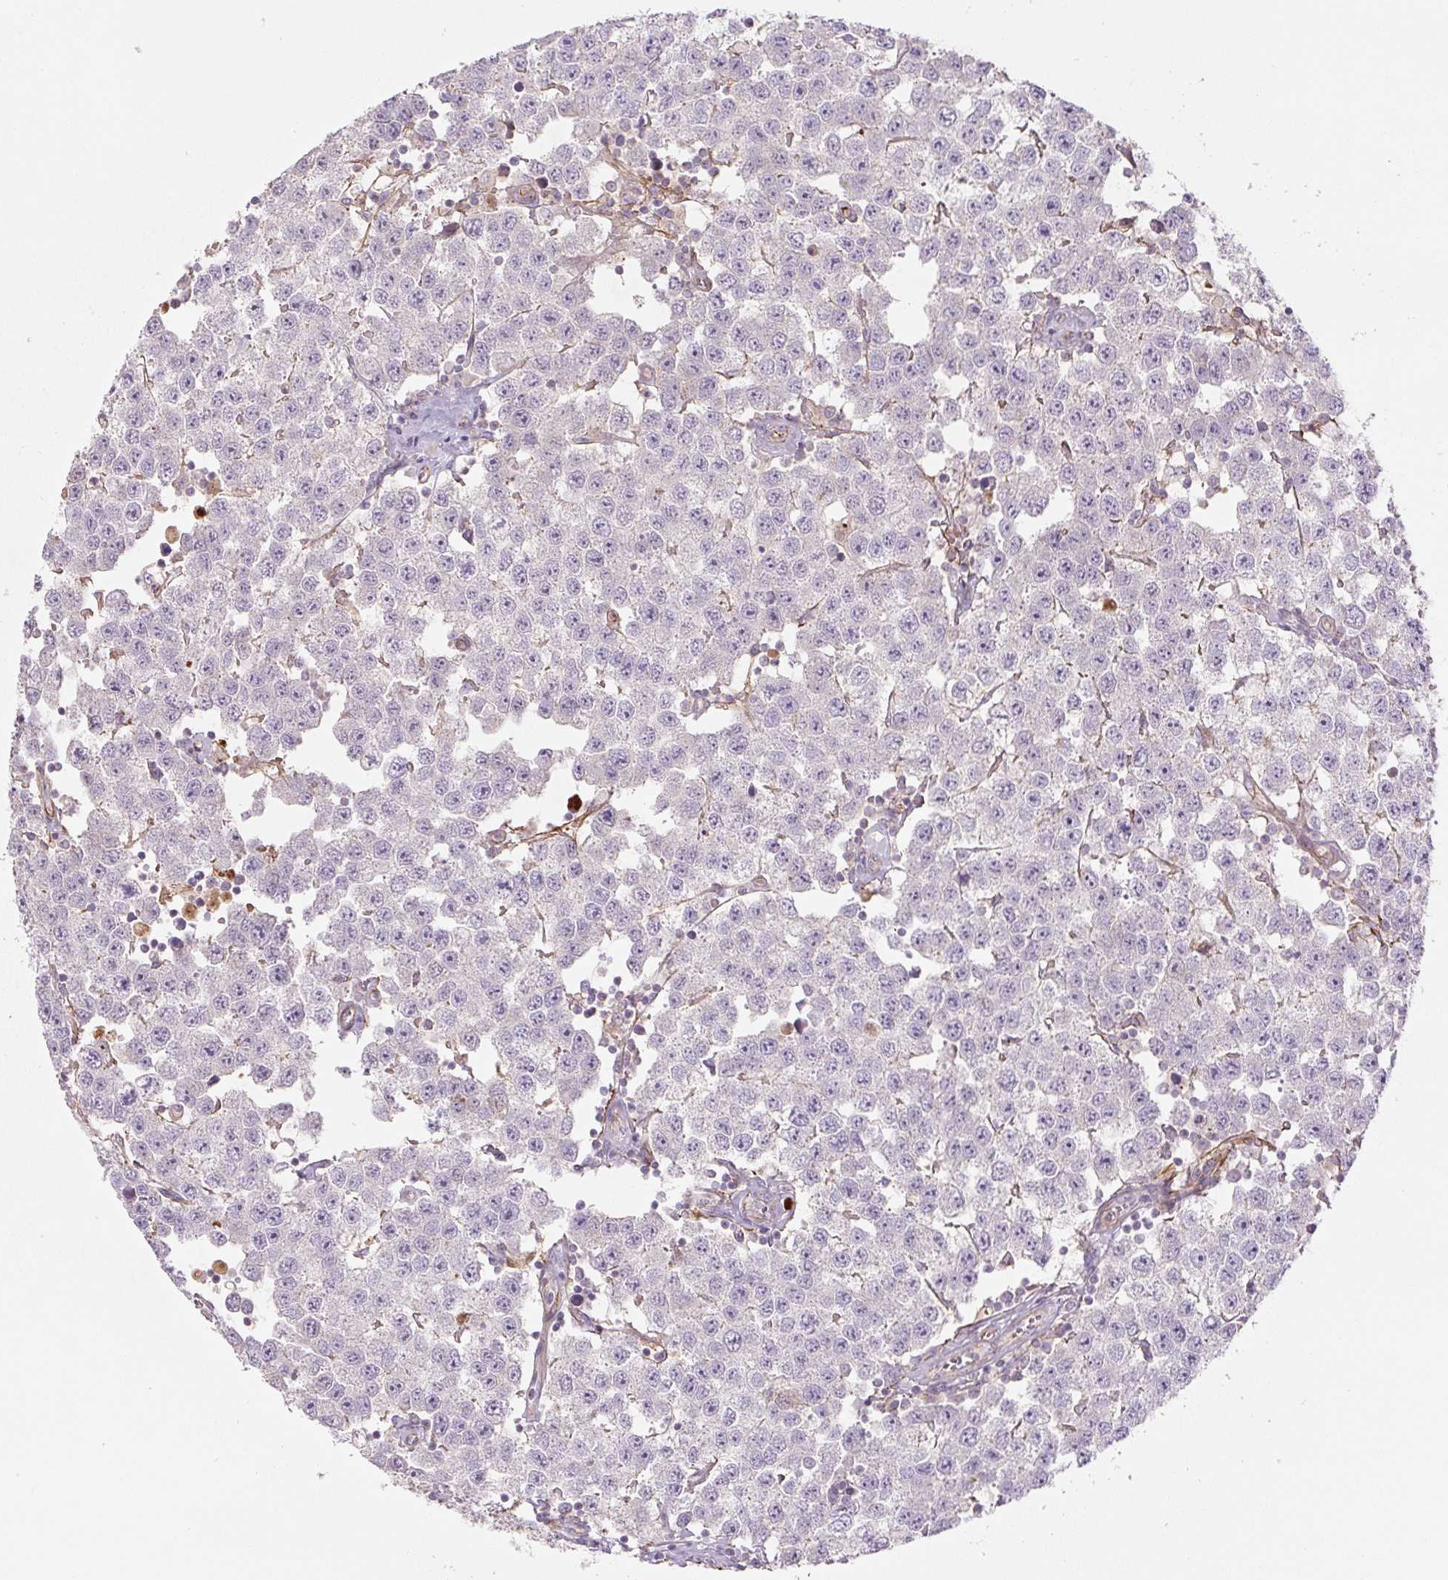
{"staining": {"intensity": "negative", "quantity": "none", "location": "none"}, "tissue": "testis cancer", "cell_type": "Tumor cells", "image_type": "cancer", "snomed": [{"axis": "morphology", "description": "Seminoma, NOS"}, {"axis": "topography", "description": "Testis"}], "caption": "This is an immunohistochemistry micrograph of human testis seminoma. There is no positivity in tumor cells.", "gene": "CCNI2", "patient": {"sex": "male", "age": 34}}